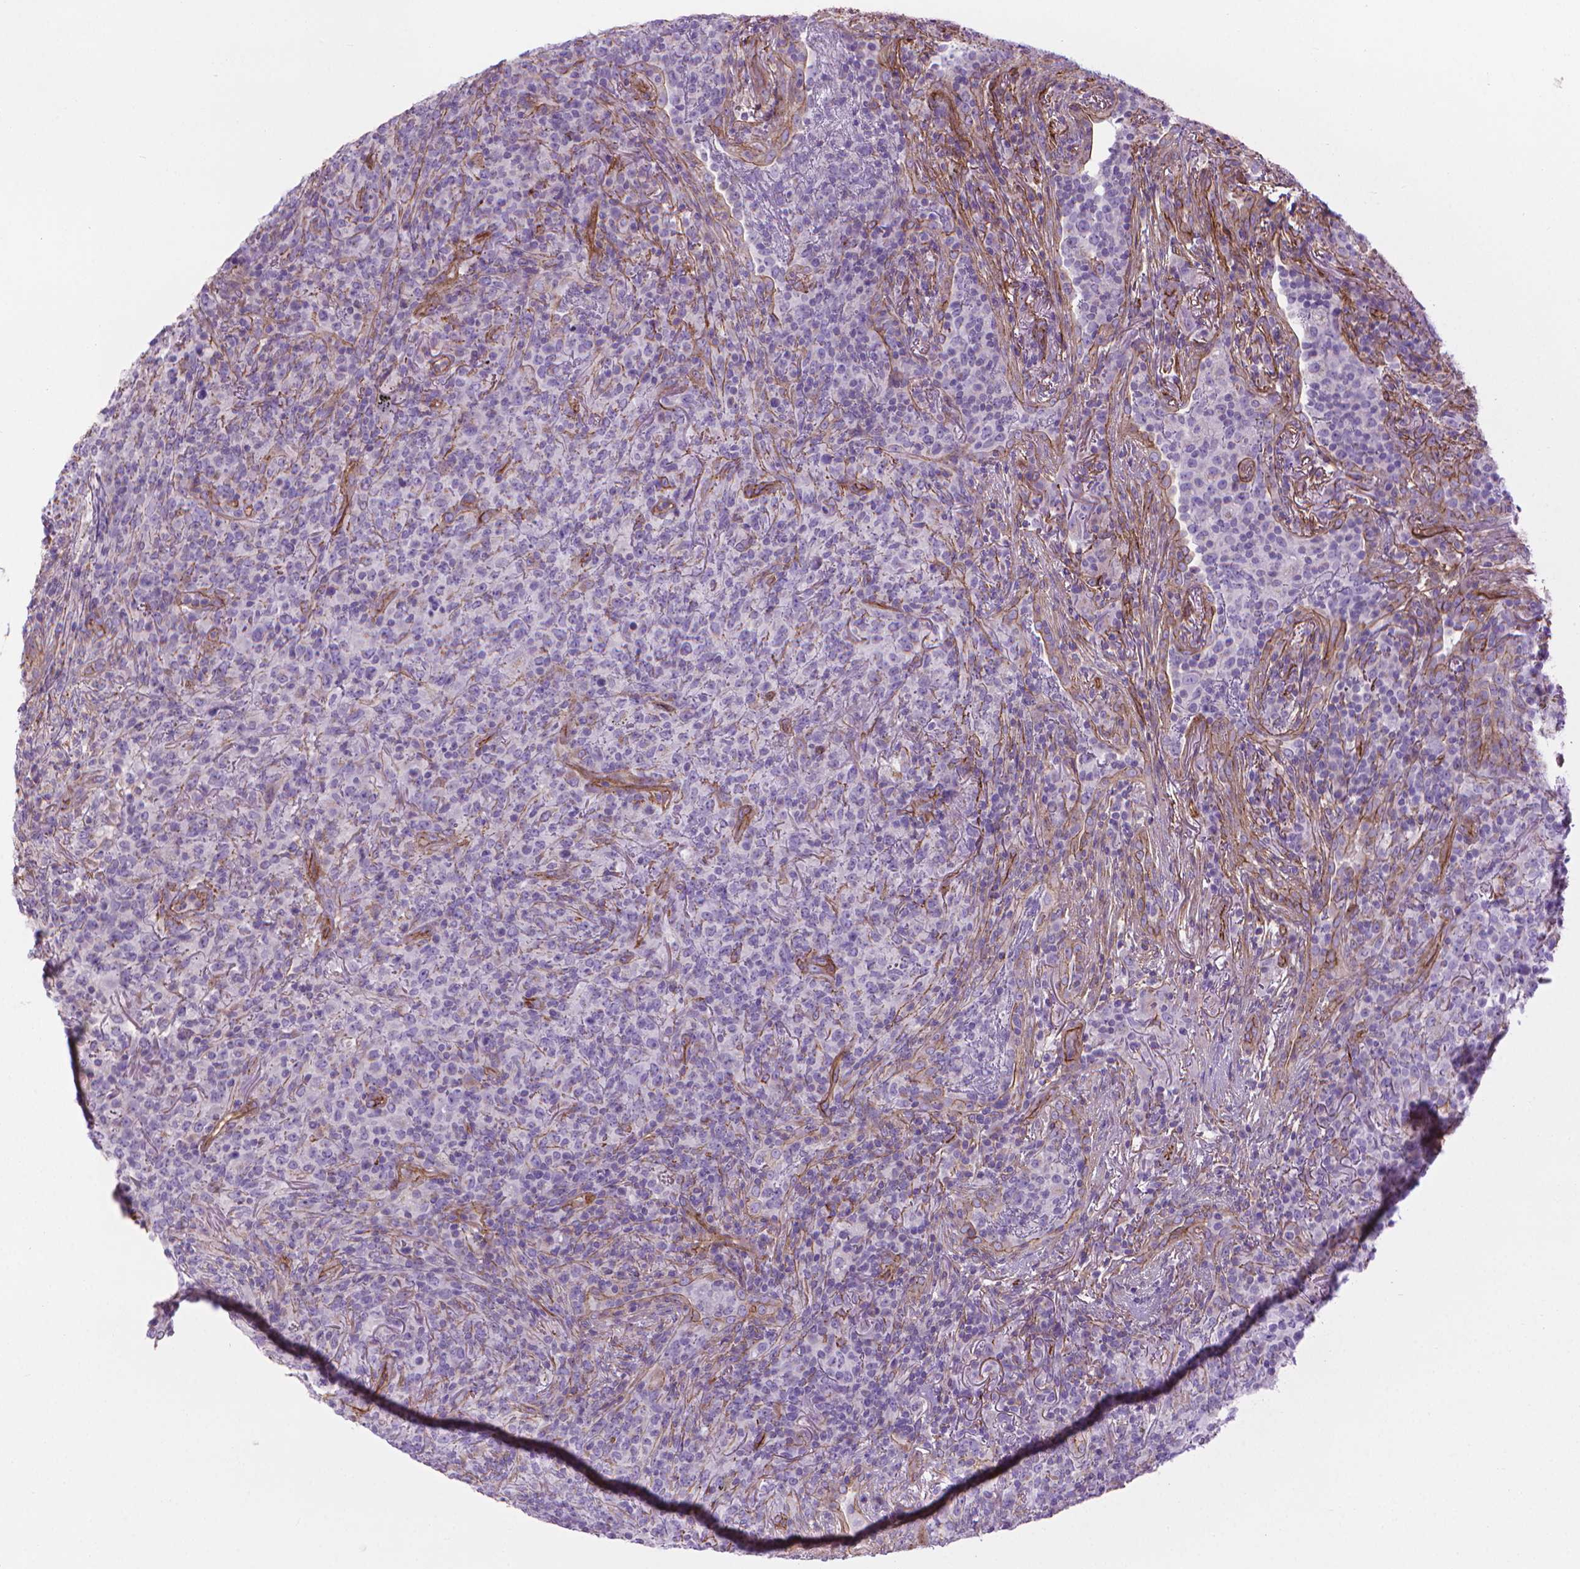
{"staining": {"intensity": "negative", "quantity": "none", "location": "none"}, "tissue": "lymphoma", "cell_type": "Tumor cells", "image_type": "cancer", "snomed": [{"axis": "morphology", "description": "Malignant lymphoma, non-Hodgkin's type, High grade"}, {"axis": "topography", "description": "Lung"}], "caption": "Lymphoma was stained to show a protein in brown. There is no significant positivity in tumor cells.", "gene": "TENT5A", "patient": {"sex": "male", "age": 79}}